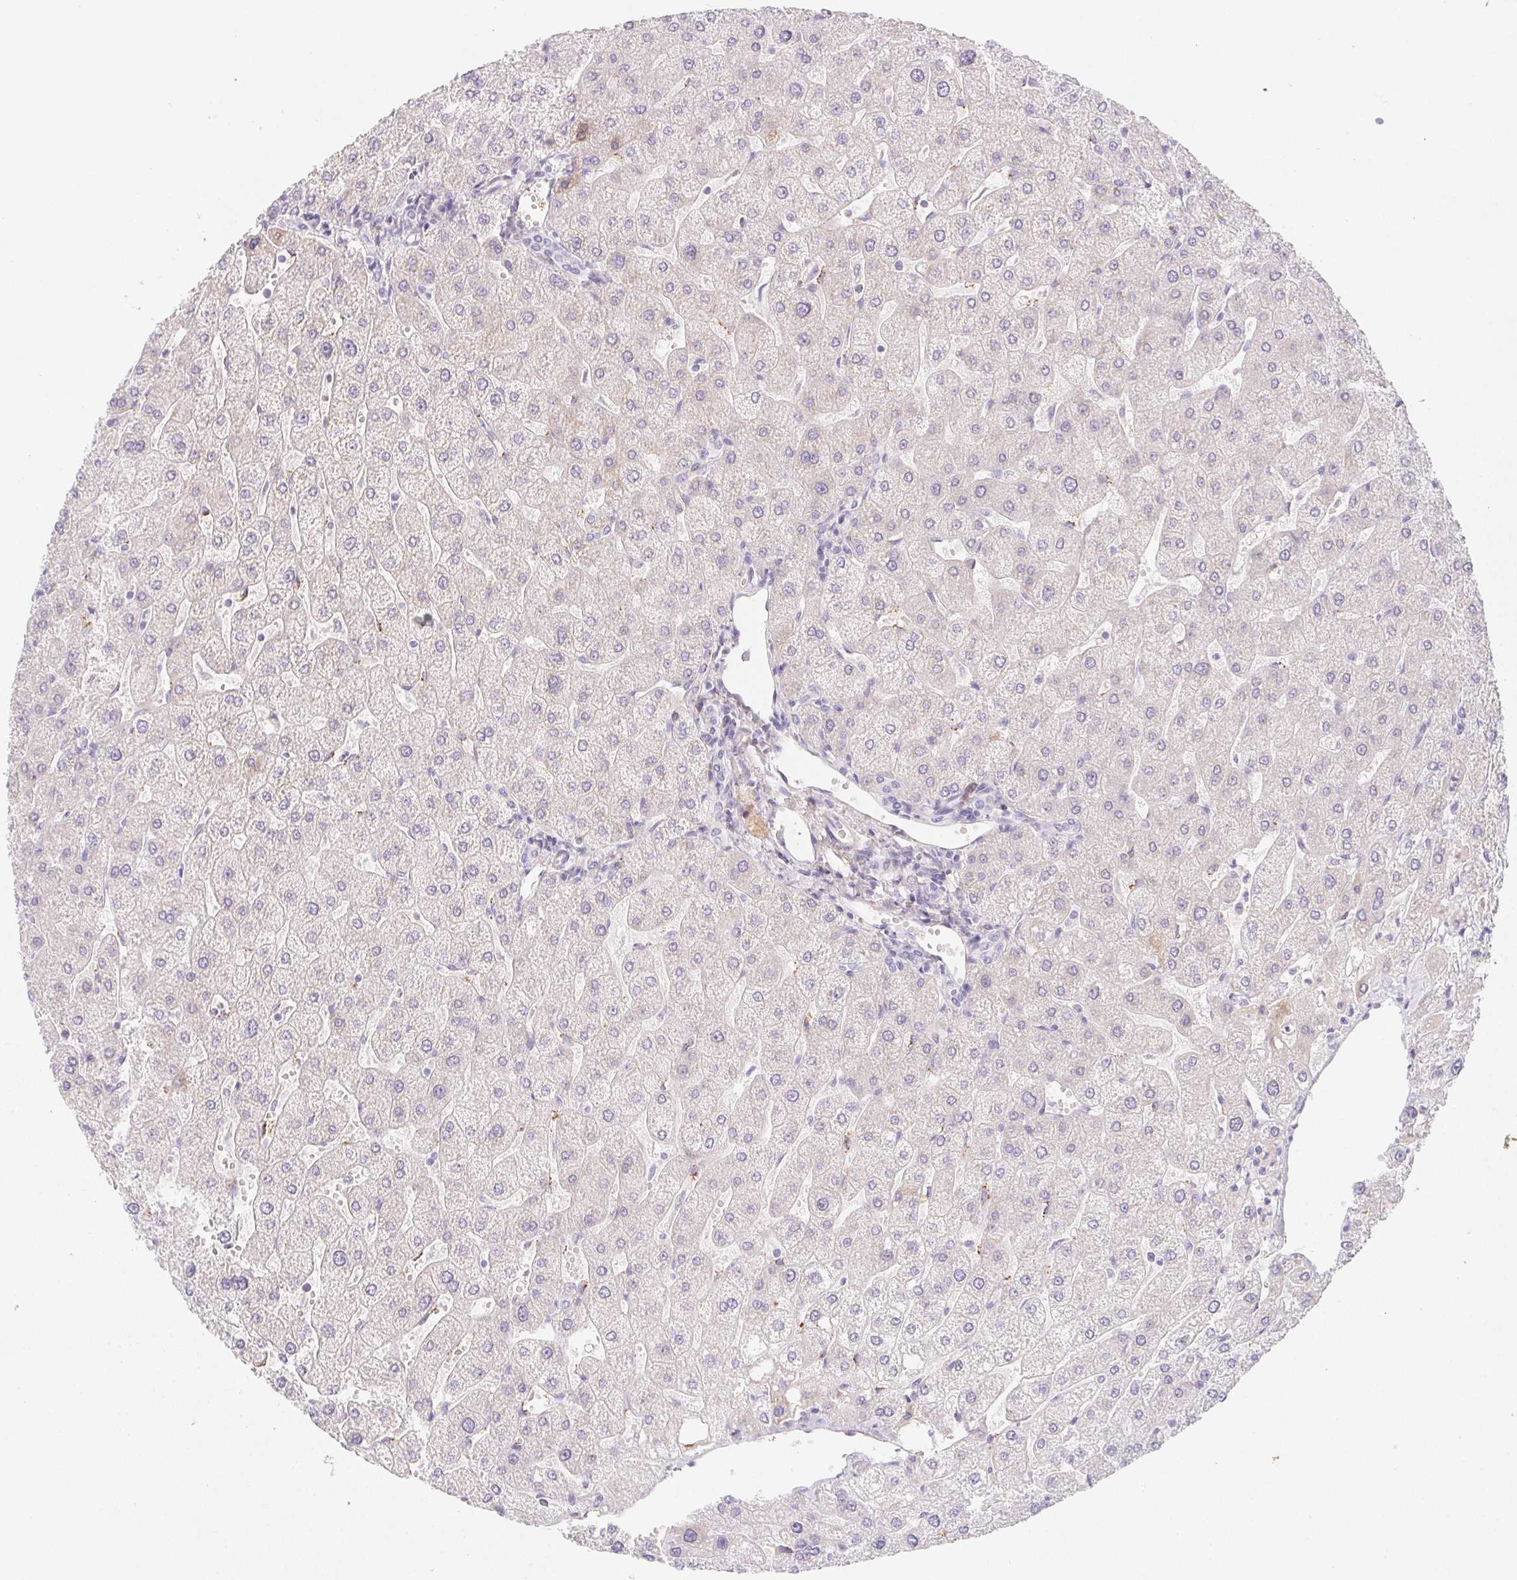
{"staining": {"intensity": "negative", "quantity": "none", "location": "none"}, "tissue": "liver", "cell_type": "Cholangiocytes", "image_type": "normal", "snomed": [{"axis": "morphology", "description": "Normal tissue, NOS"}, {"axis": "topography", "description": "Liver"}], "caption": "Immunohistochemistry micrograph of benign liver: human liver stained with DAB exhibits no significant protein positivity in cholangiocytes. Nuclei are stained in blue.", "gene": "ITIH2", "patient": {"sex": "male", "age": 67}}